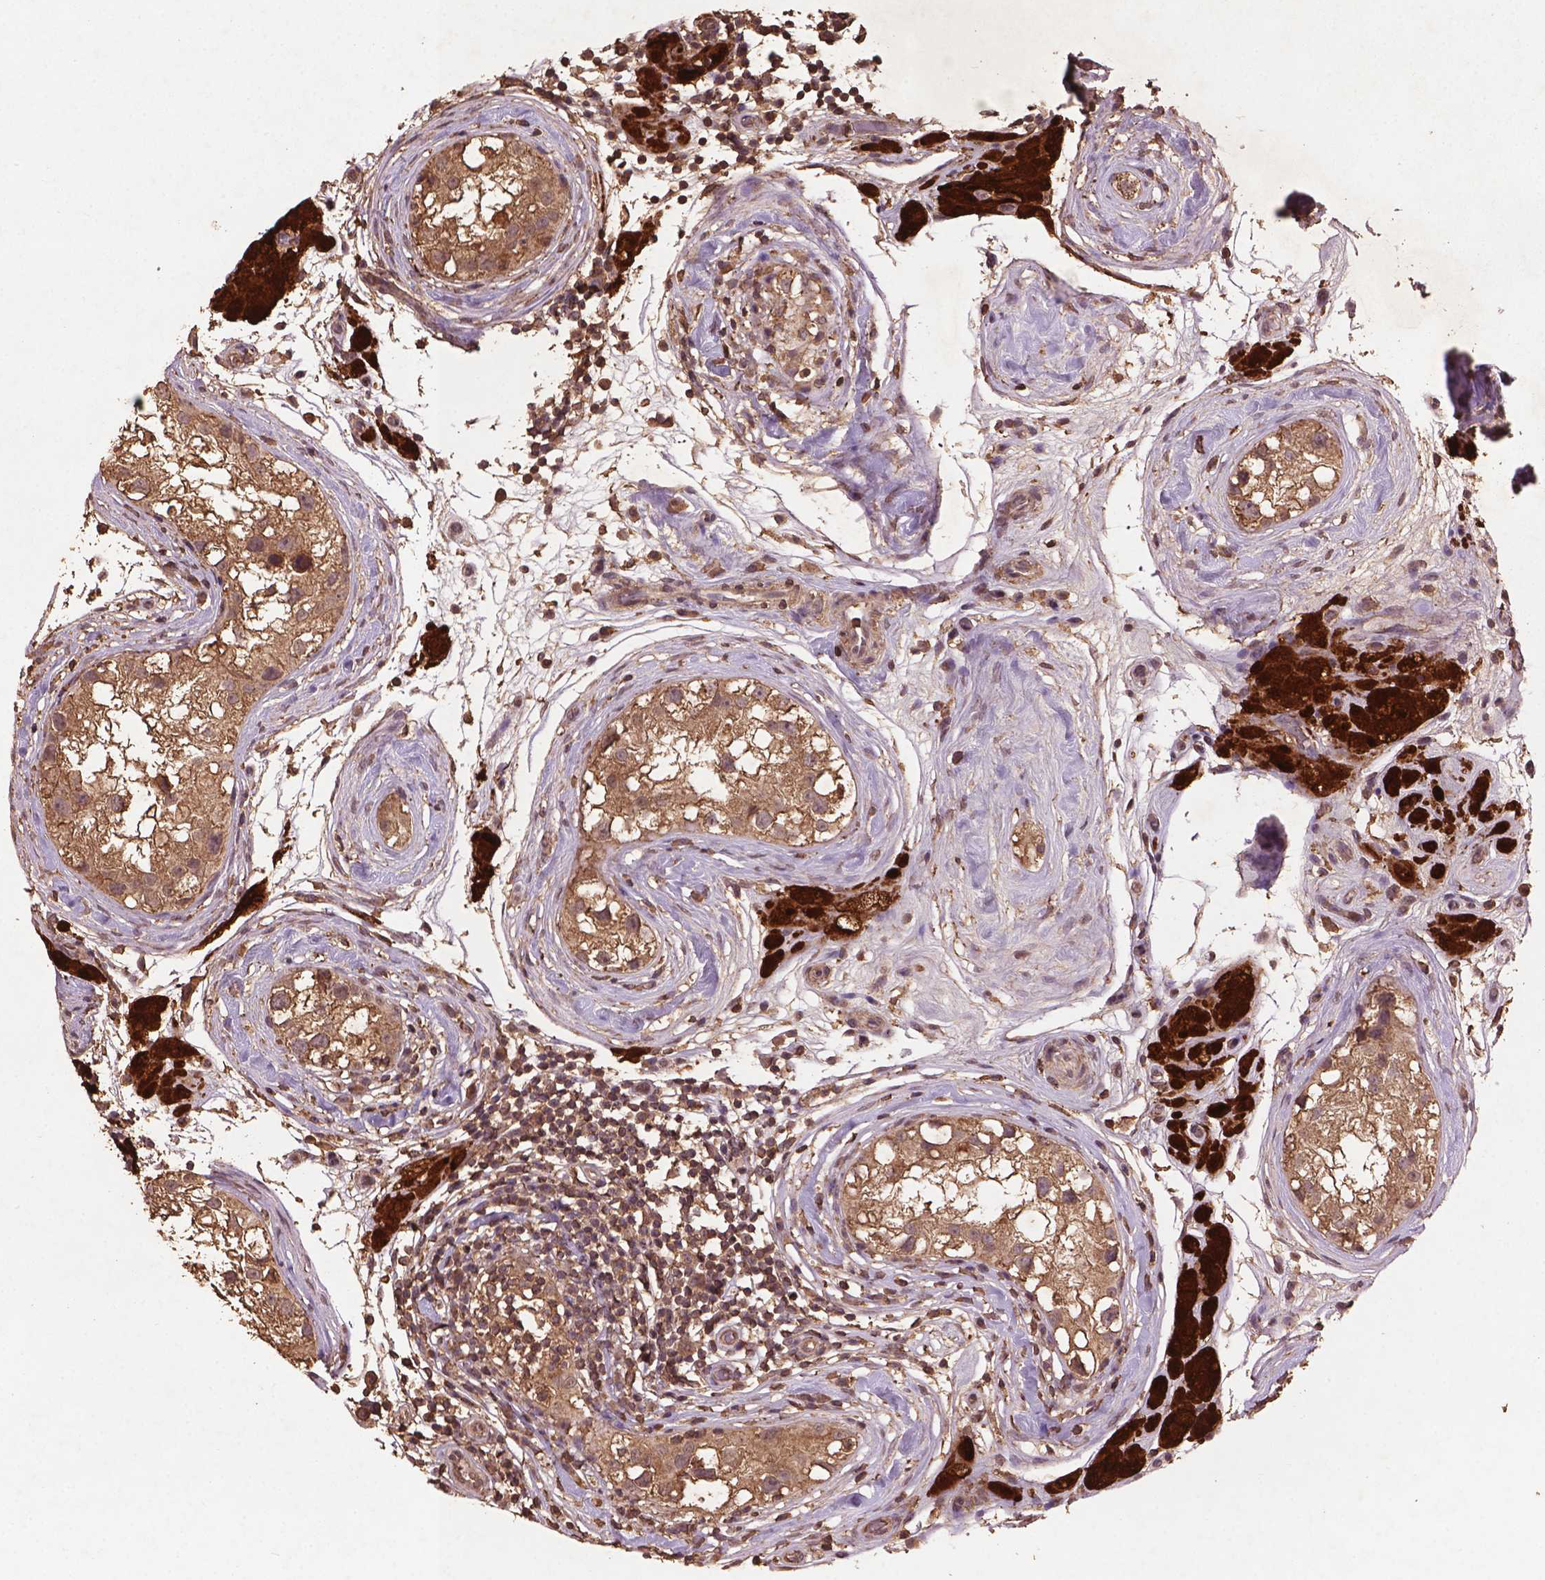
{"staining": {"intensity": "weak", "quantity": ">75%", "location": "cytoplasmic/membranous"}, "tissue": "testis cancer", "cell_type": "Tumor cells", "image_type": "cancer", "snomed": [{"axis": "morphology", "description": "Seminoma, NOS"}, {"axis": "topography", "description": "Testis"}], "caption": "Brown immunohistochemical staining in human testis cancer (seminoma) shows weak cytoplasmic/membranous positivity in approximately >75% of tumor cells.", "gene": "BABAM1", "patient": {"sex": "male", "age": 34}}